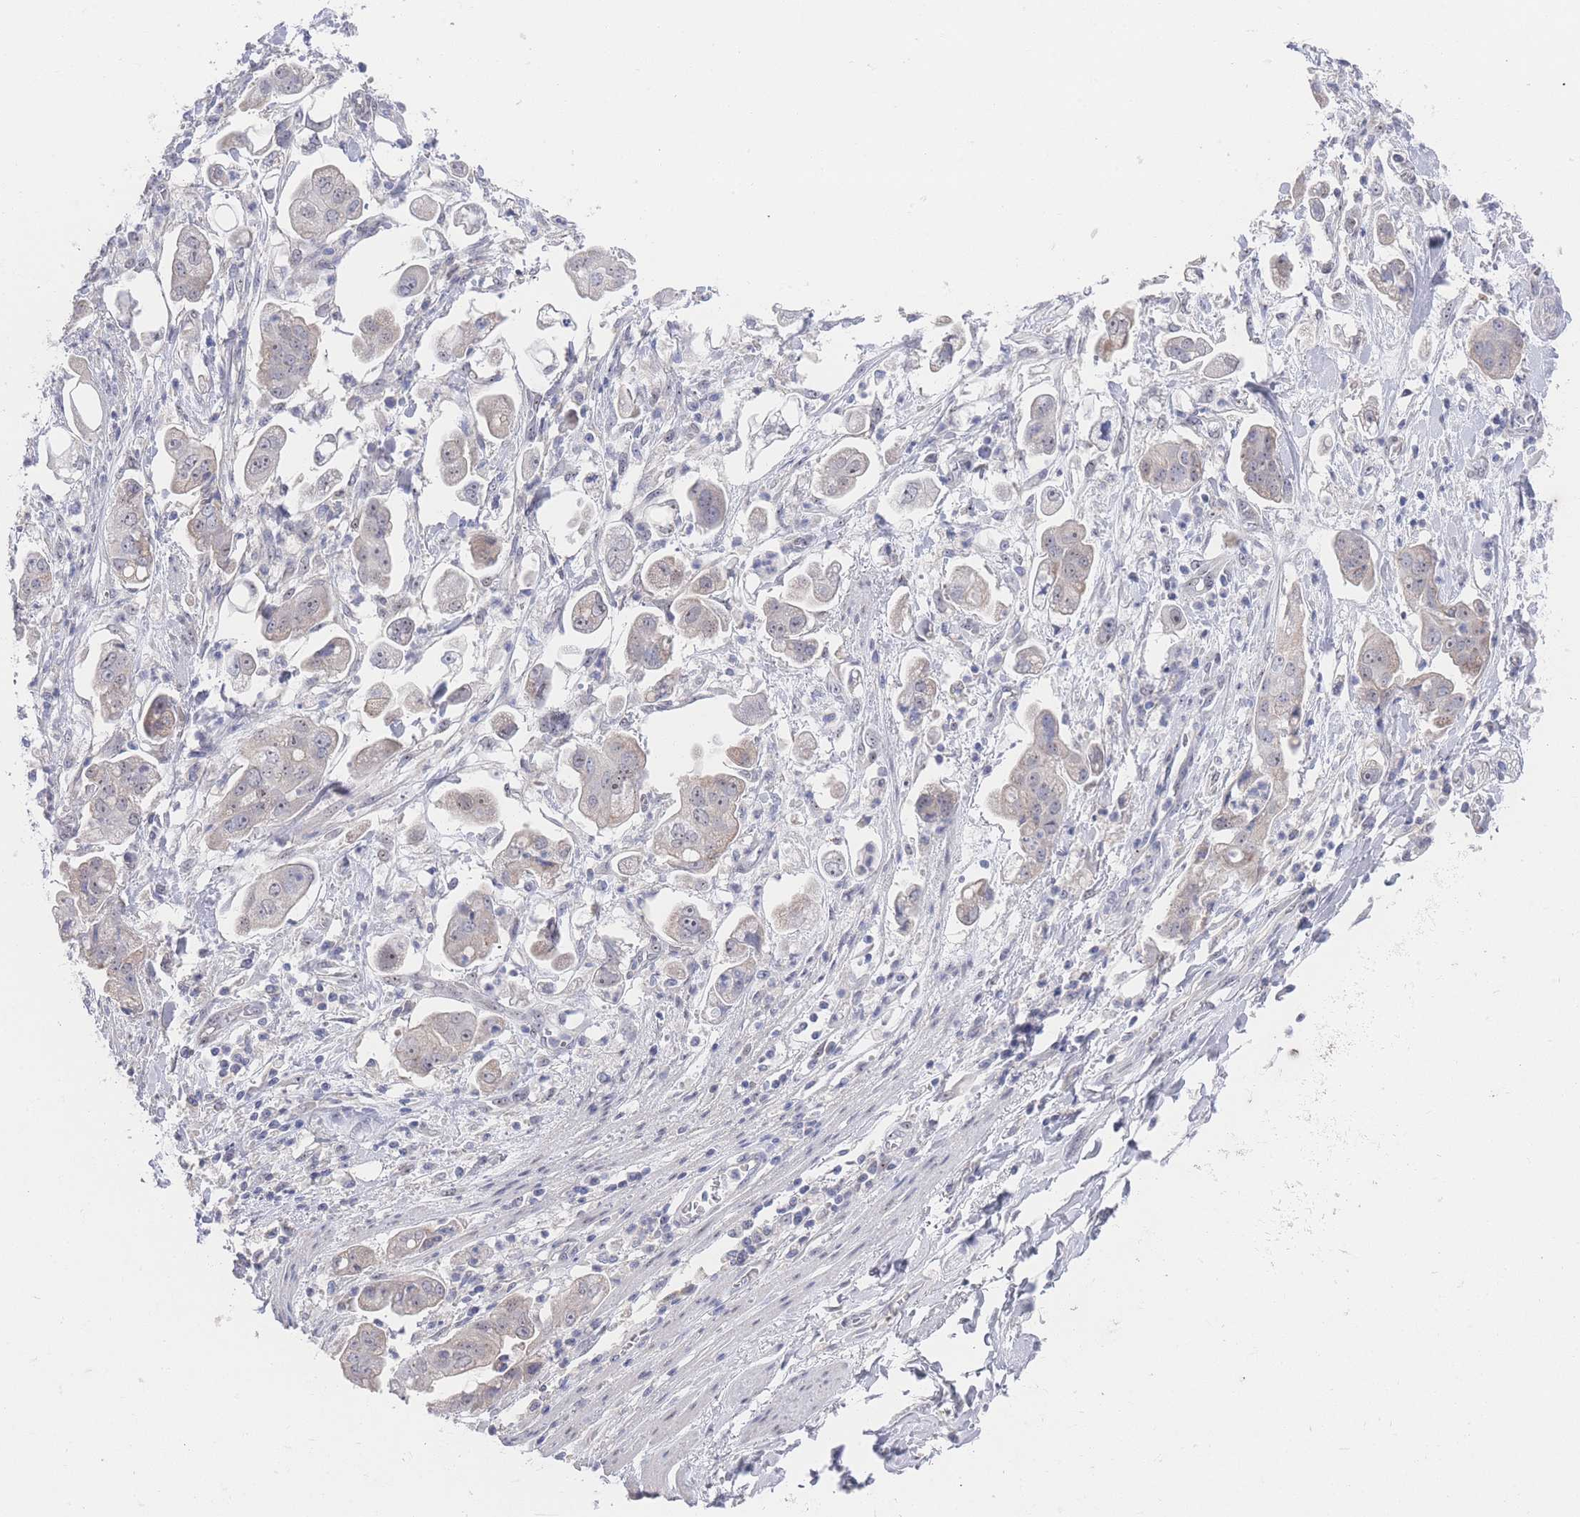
{"staining": {"intensity": "weak", "quantity": "25%-75%", "location": "cytoplasmic/membranous,nuclear"}, "tissue": "stomach cancer", "cell_type": "Tumor cells", "image_type": "cancer", "snomed": [{"axis": "morphology", "description": "Adenocarcinoma, NOS"}, {"axis": "topography", "description": "Stomach"}], "caption": "High-magnification brightfield microscopy of adenocarcinoma (stomach) stained with DAB (3,3'-diaminobenzidine) (brown) and counterstained with hematoxylin (blue). tumor cells exhibit weak cytoplasmic/membranous and nuclear staining is identified in about25%-75% of cells.", "gene": "ZNF142", "patient": {"sex": "male", "age": 62}}